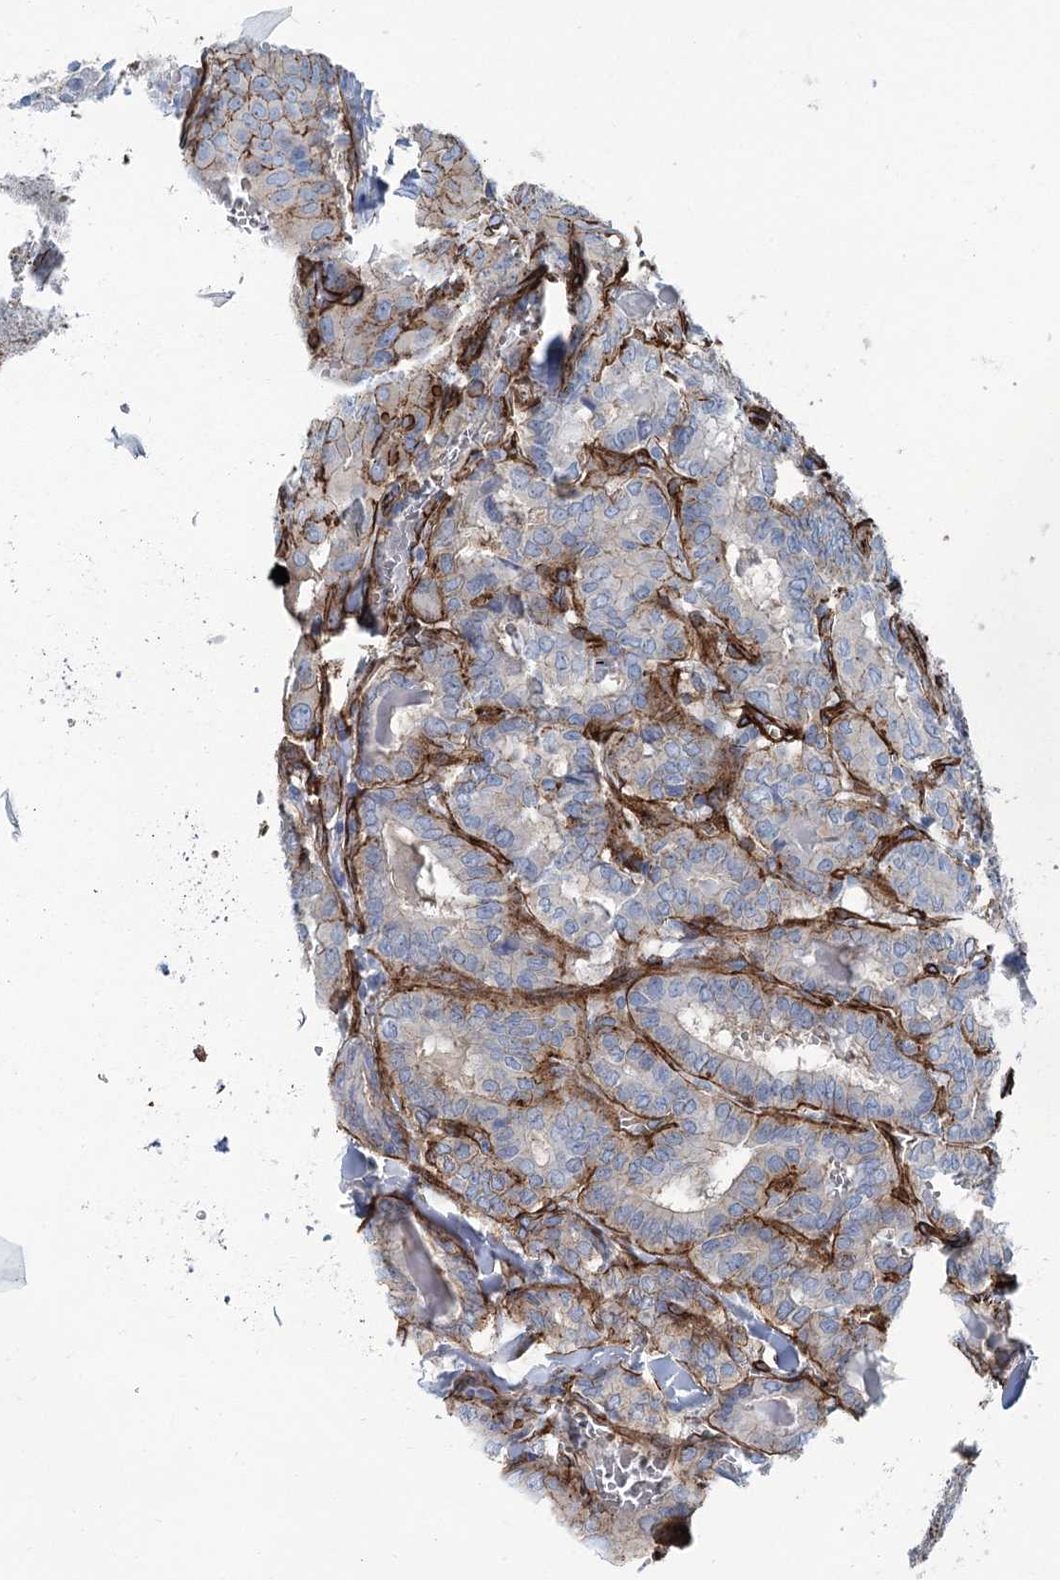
{"staining": {"intensity": "negative", "quantity": "none", "location": "none"}, "tissue": "thyroid cancer", "cell_type": "Tumor cells", "image_type": "cancer", "snomed": [{"axis": "morphology", "description": "Papillary adenocarcinoma, NOS"}, {"axis": "topography", "description": "Thyroid gland"}], "caption": "Immunohistochemistry (IHC) of thyroid cancer demonstrates no expression in tumor cells.", "gene": "IQSEC1", "patient": {"sex": "female", "age": 72}}